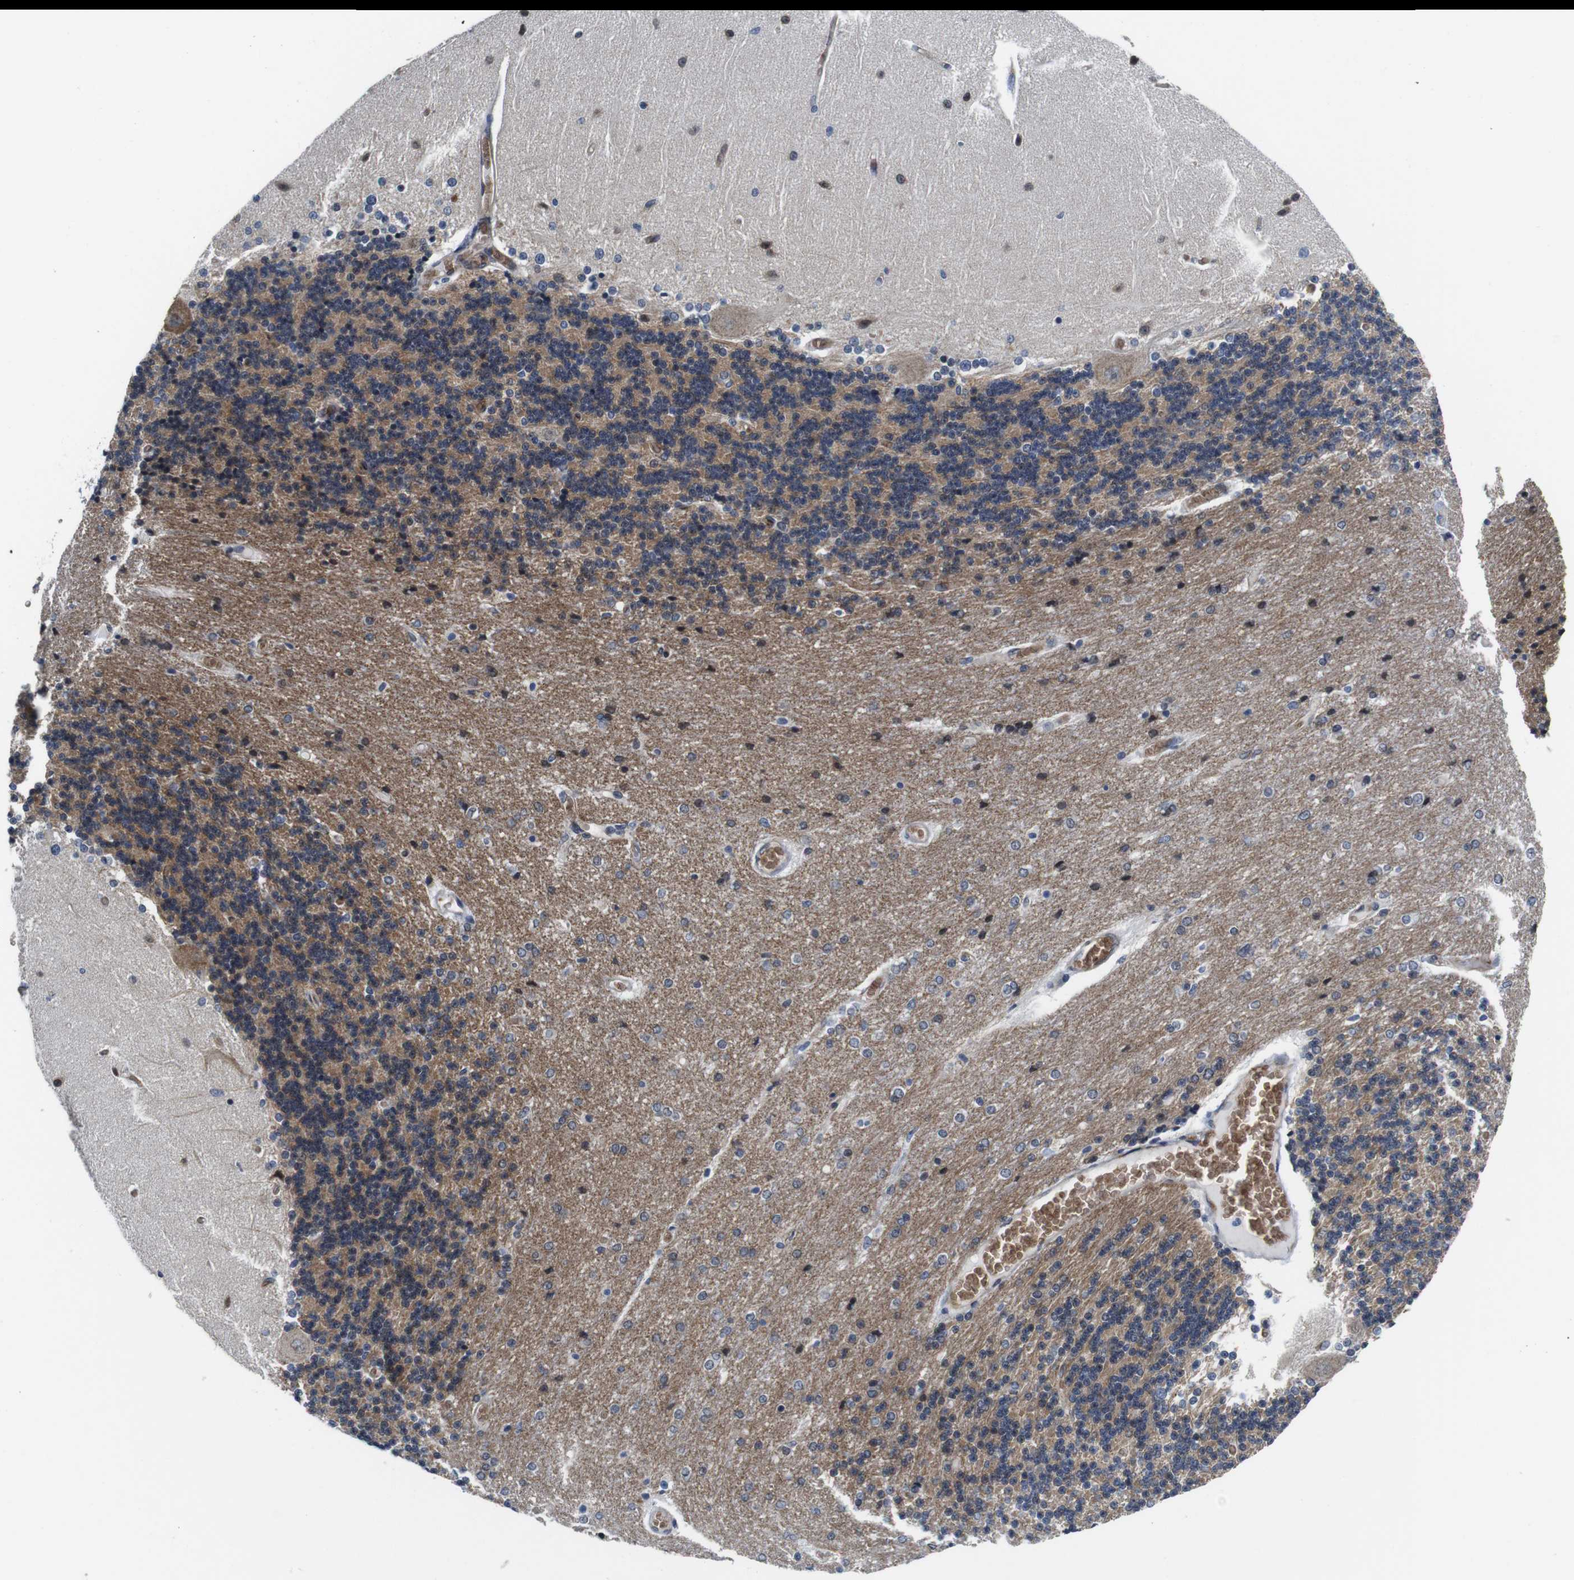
{"staining": {"intensity": "moderate", "quantity": ">75%", "location": "cytoplasmic/membranous"}, "tissue": "cerebellum", "cell_type": "Cells in granular layer", "image_type": "normal", "snomed": [{"axis": "morphology", "description": "Normal tissue, NOS"}, {"axis": "topography", "description": "Cerebellum"}], "caption": "Immunohistochemical staining of normal human cerebellum demonstrates medium levels of moderate cytoplasmic/membranous staining in approximately >75% of cells in granular layer.", "gene": "SOCS3", "patient": {"sex": "female", "age": 54}}